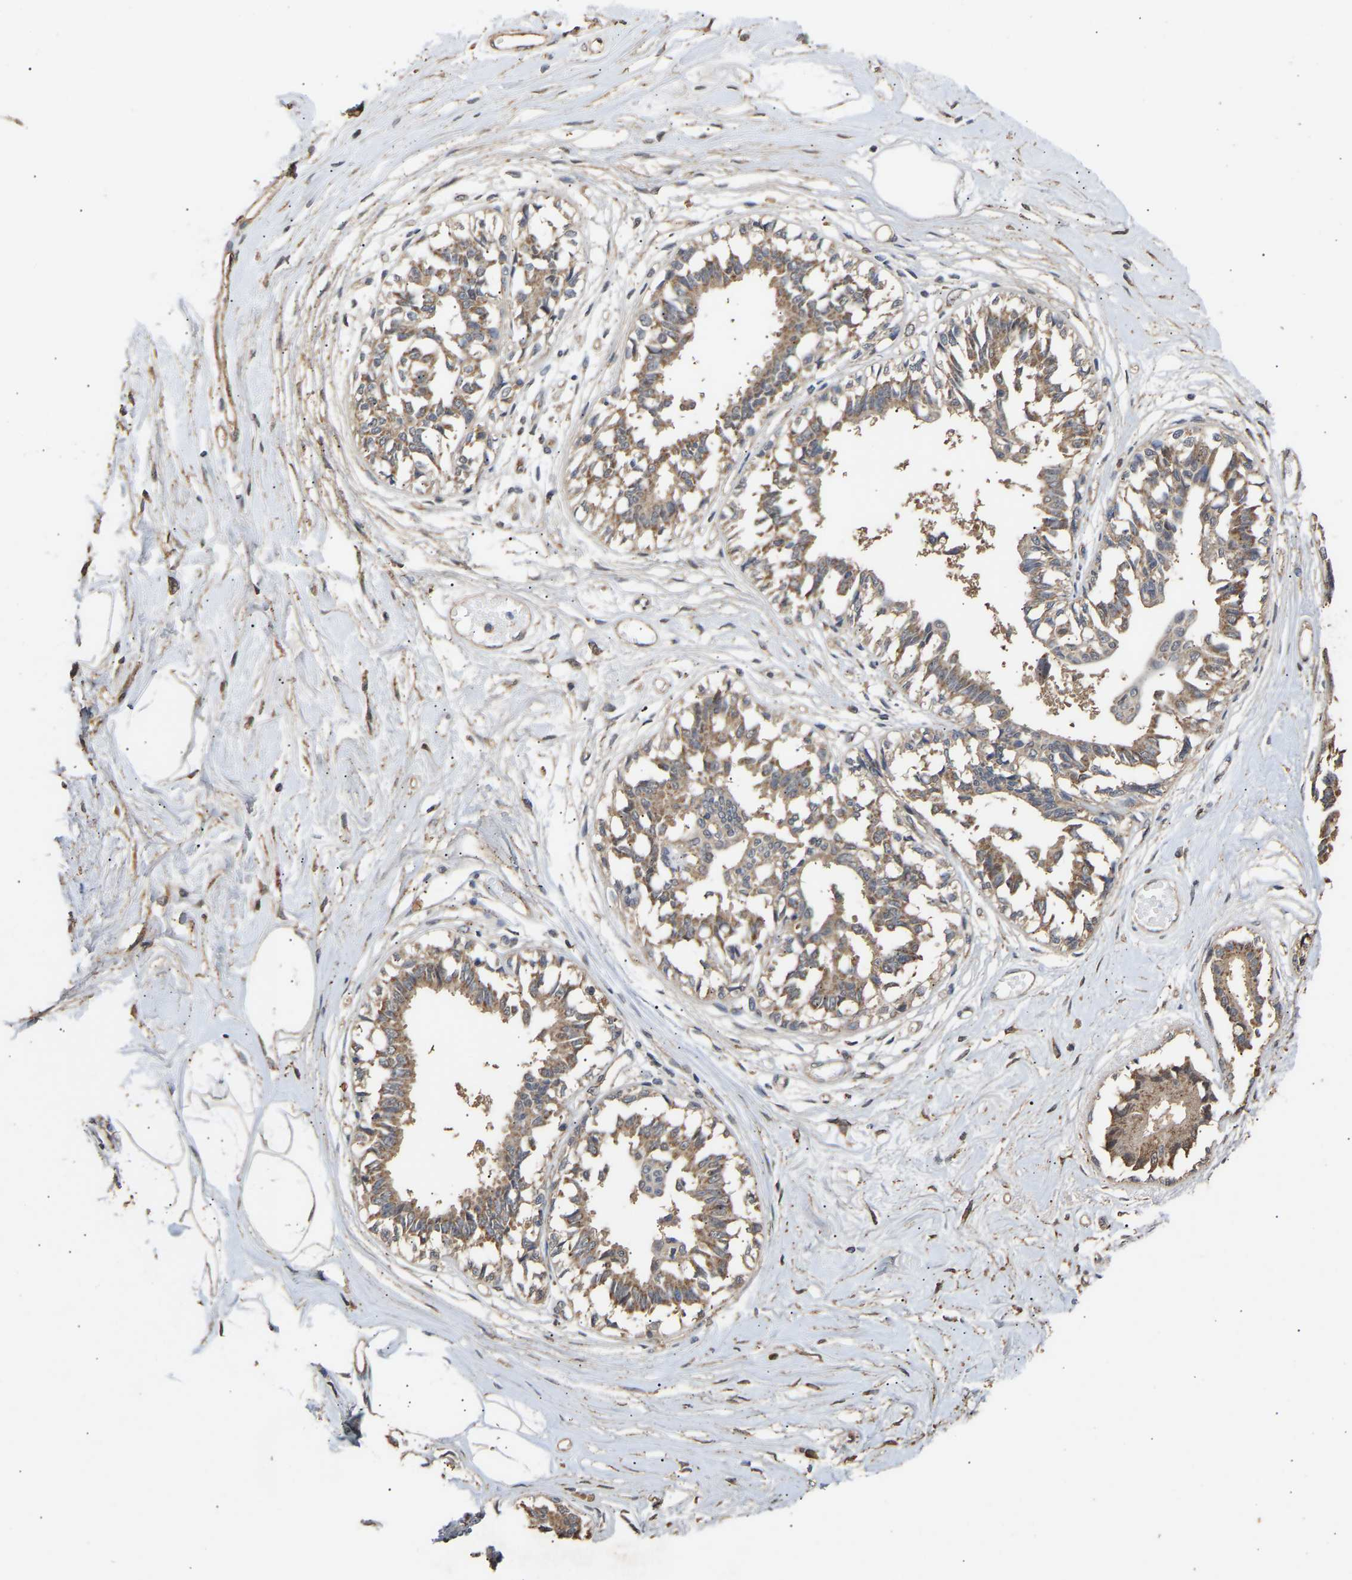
{"staining": {"intensity": "moderate", "quantity": "25%-75%", "location": "cytoplasmic/membranous"}, "tissue": "breast", "cell_type": "Adipocytes", "image_type": "normal", "snomed": [{"axis": "morphology", "description": "Normal tissue, NOS"}, {"axis": "topography", "description": "Breast"}], "caption": "Immunohistochemistry of unremarkable breast reveals medium levels of moderate cytoplasmic/membranous positivity in about 25%-75% of adipocytes.", "gene": "ZNF26", "patient": {"sex": "female", "age": 45}}